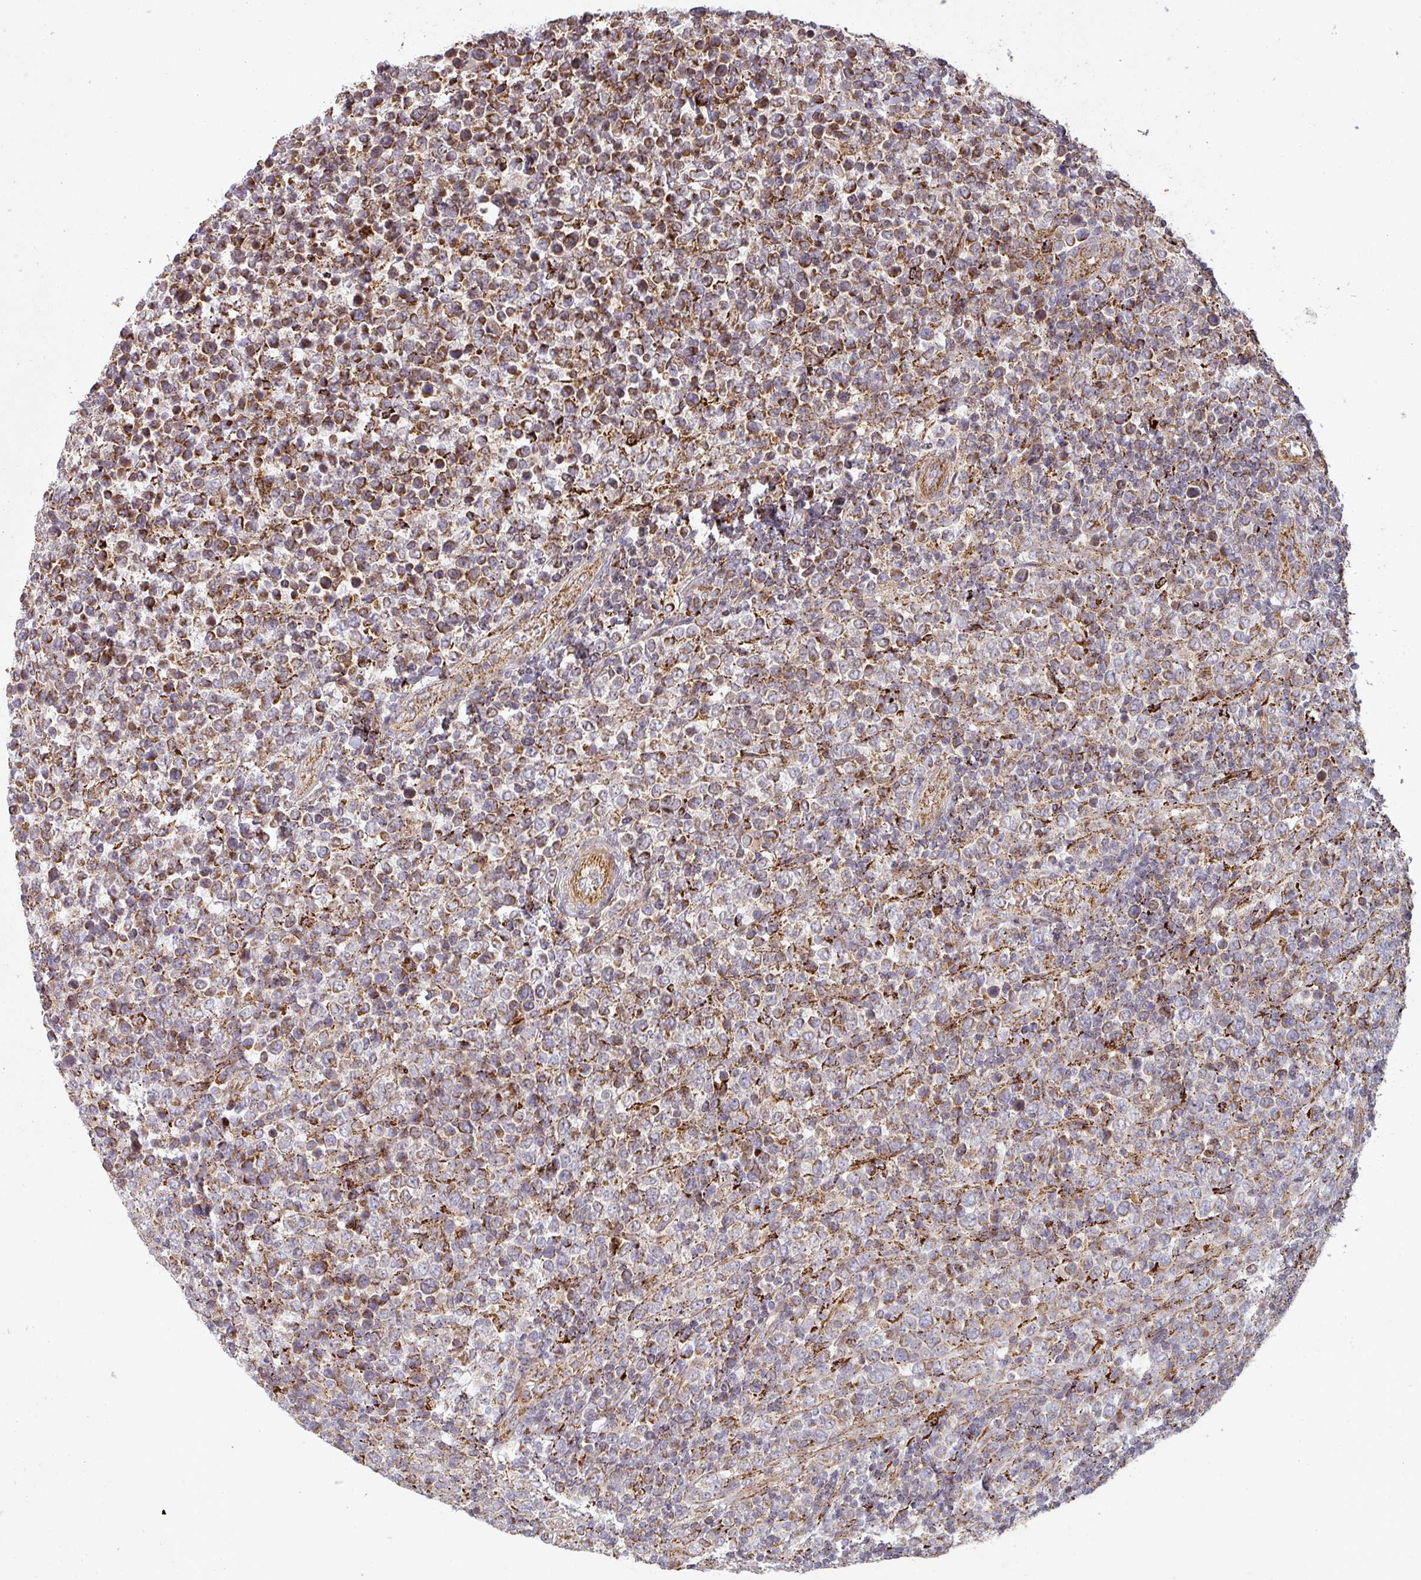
{"staining": {"intensity": "moderate", "quantity": "25%-75%", "location": "cytoplasmic/membranous"}, "tissue": "lymphoma", "cell_type": "Tumor cells", "image_type": "cancer", "snomed": [{"axis": "morphology", "description": "Malignant lymphoma, non-Hodgkin's type, High grade"}, {"axis": "topography", "description": "Soft tissue"}], "caption": "IHC photomicrograph of high-grade malignant lymphoma, non-Hodgkin's type stained for a protein (brown), which exhibits medium levels of moderate cytoplasmic/membranous expression in approximately 25%-75% of tumor cells.", "gene": "GPD2", "patient": {"sex": "female", "age": 56}}